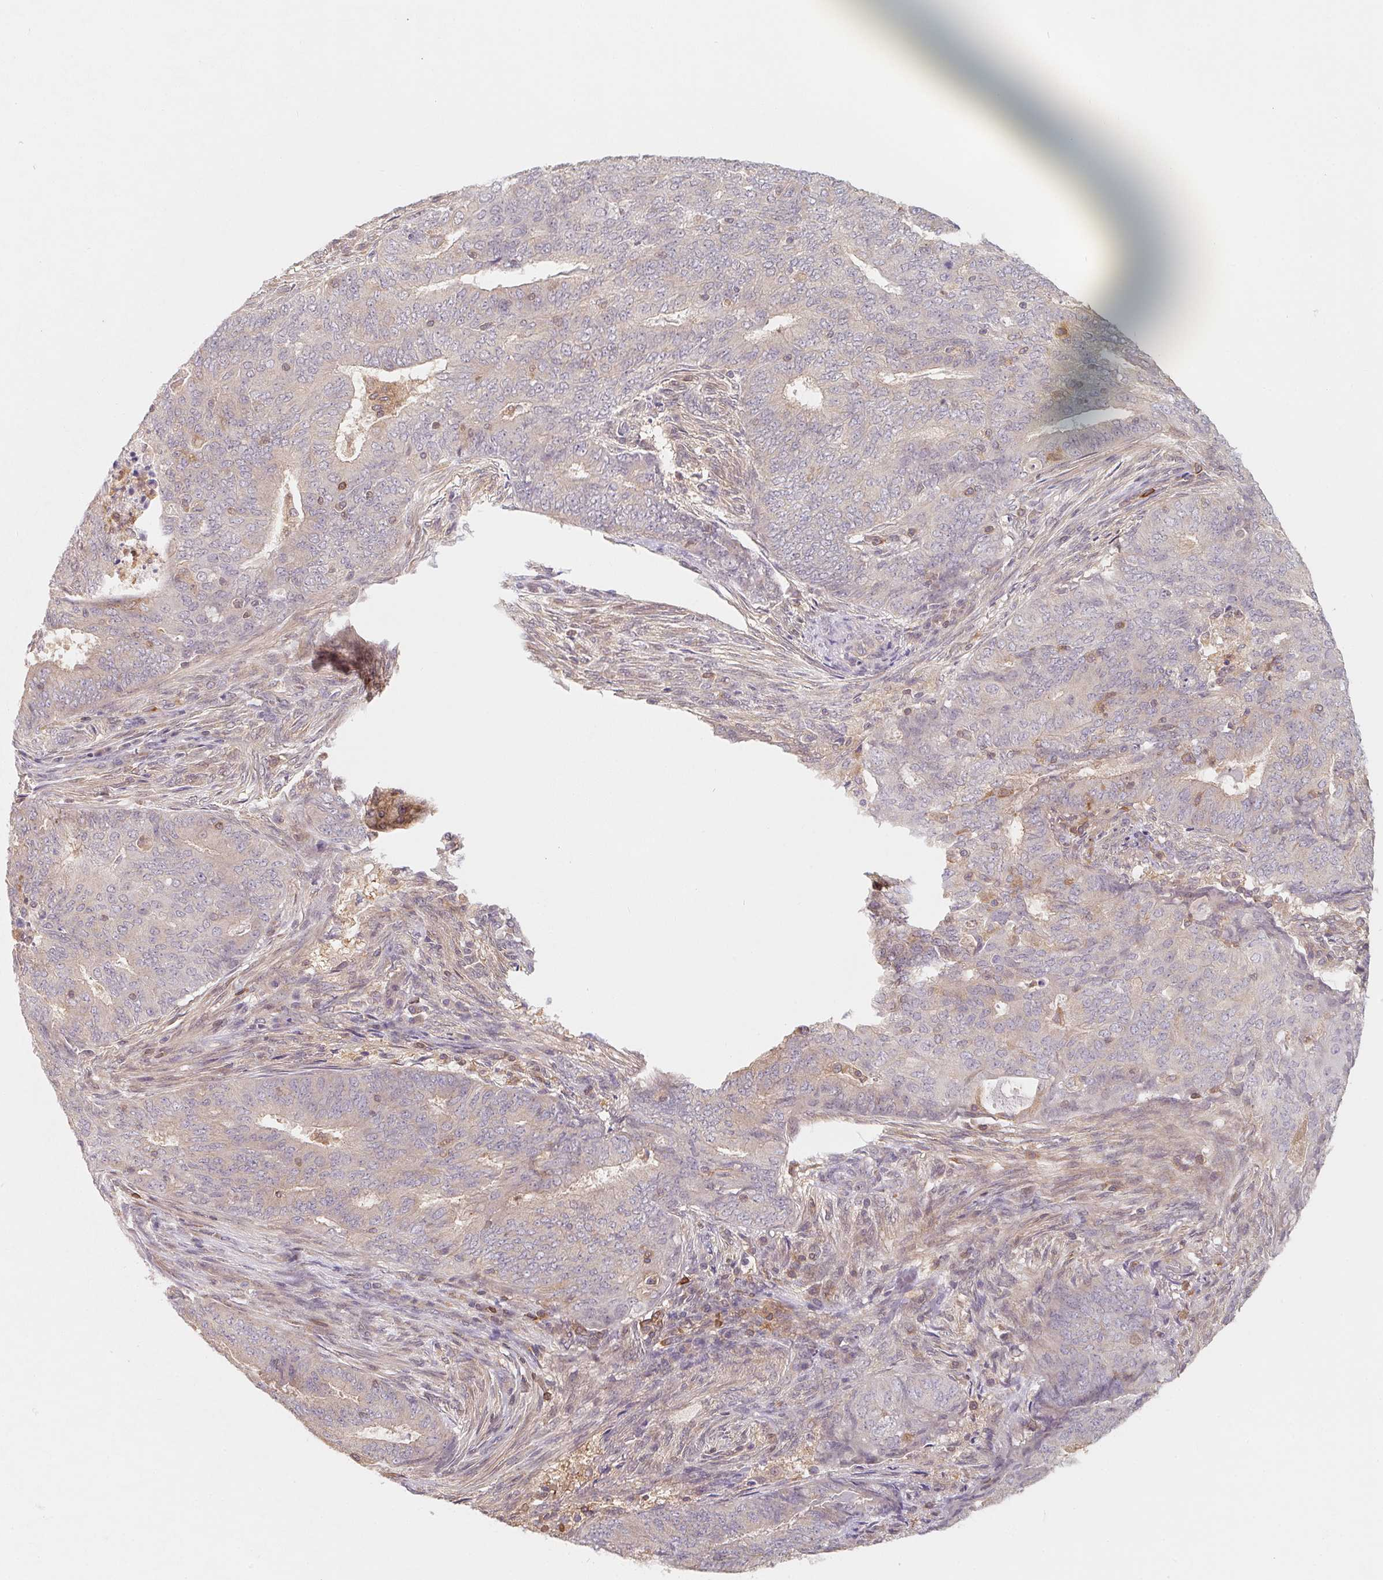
{"staining": {"intensity": "negative", "quantity": "none", "location": "none"}, "tissue": "endometrial cancer", "cell_type": "Tumor cells", "image_type": "cancer", "snomed": [{"axis": "morphology", "description": "Adenocarcinoma, NOS"}, {"axis": "topography", "description": "Endometrium"}], "caption": "This is an immunohistochemistry micrograph of human endometrial cancer (adenocarcinoma). There is no expression in tumor cells.", "gene": "ANKRD13A", "patient": {"sex": "female", "age": 62}}